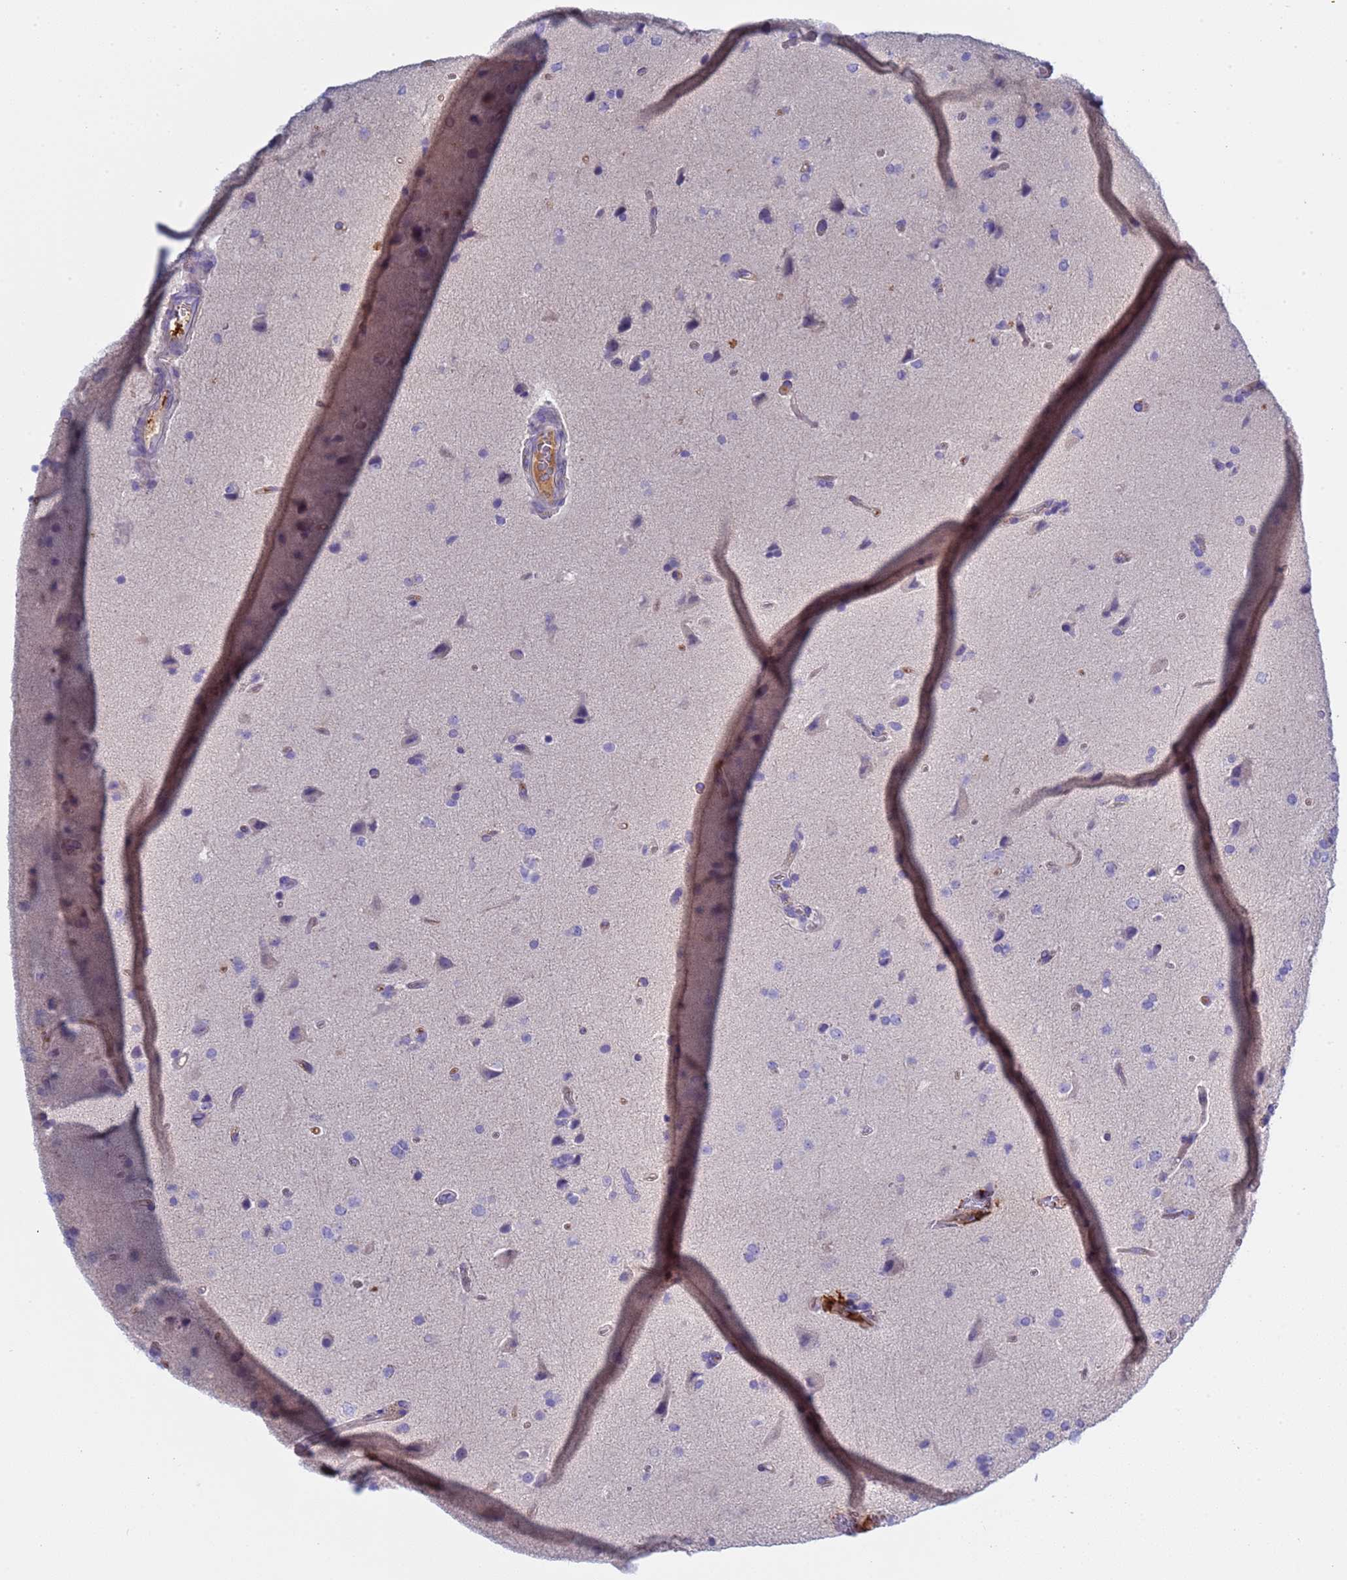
{"staining": {"intensity": "negative", "quantity": "none", "location": "none"}, "tissue": "glioma", "cell_type": "Tumor cells", "image_type": "cancer", "snomed": [{"axis": "morphology", "description": "Glioma, malignant, High grade"}, {"axis": "topography", "description": "Brain"}], "caption": "IHC micrograph of neoplastic tissue: human malignant glioma (high-grade) stained with DAB reveals no significant protein staining in tumor cells.", "gene": "C4orf46", "patient": {"sex": "male", "age": 72}}